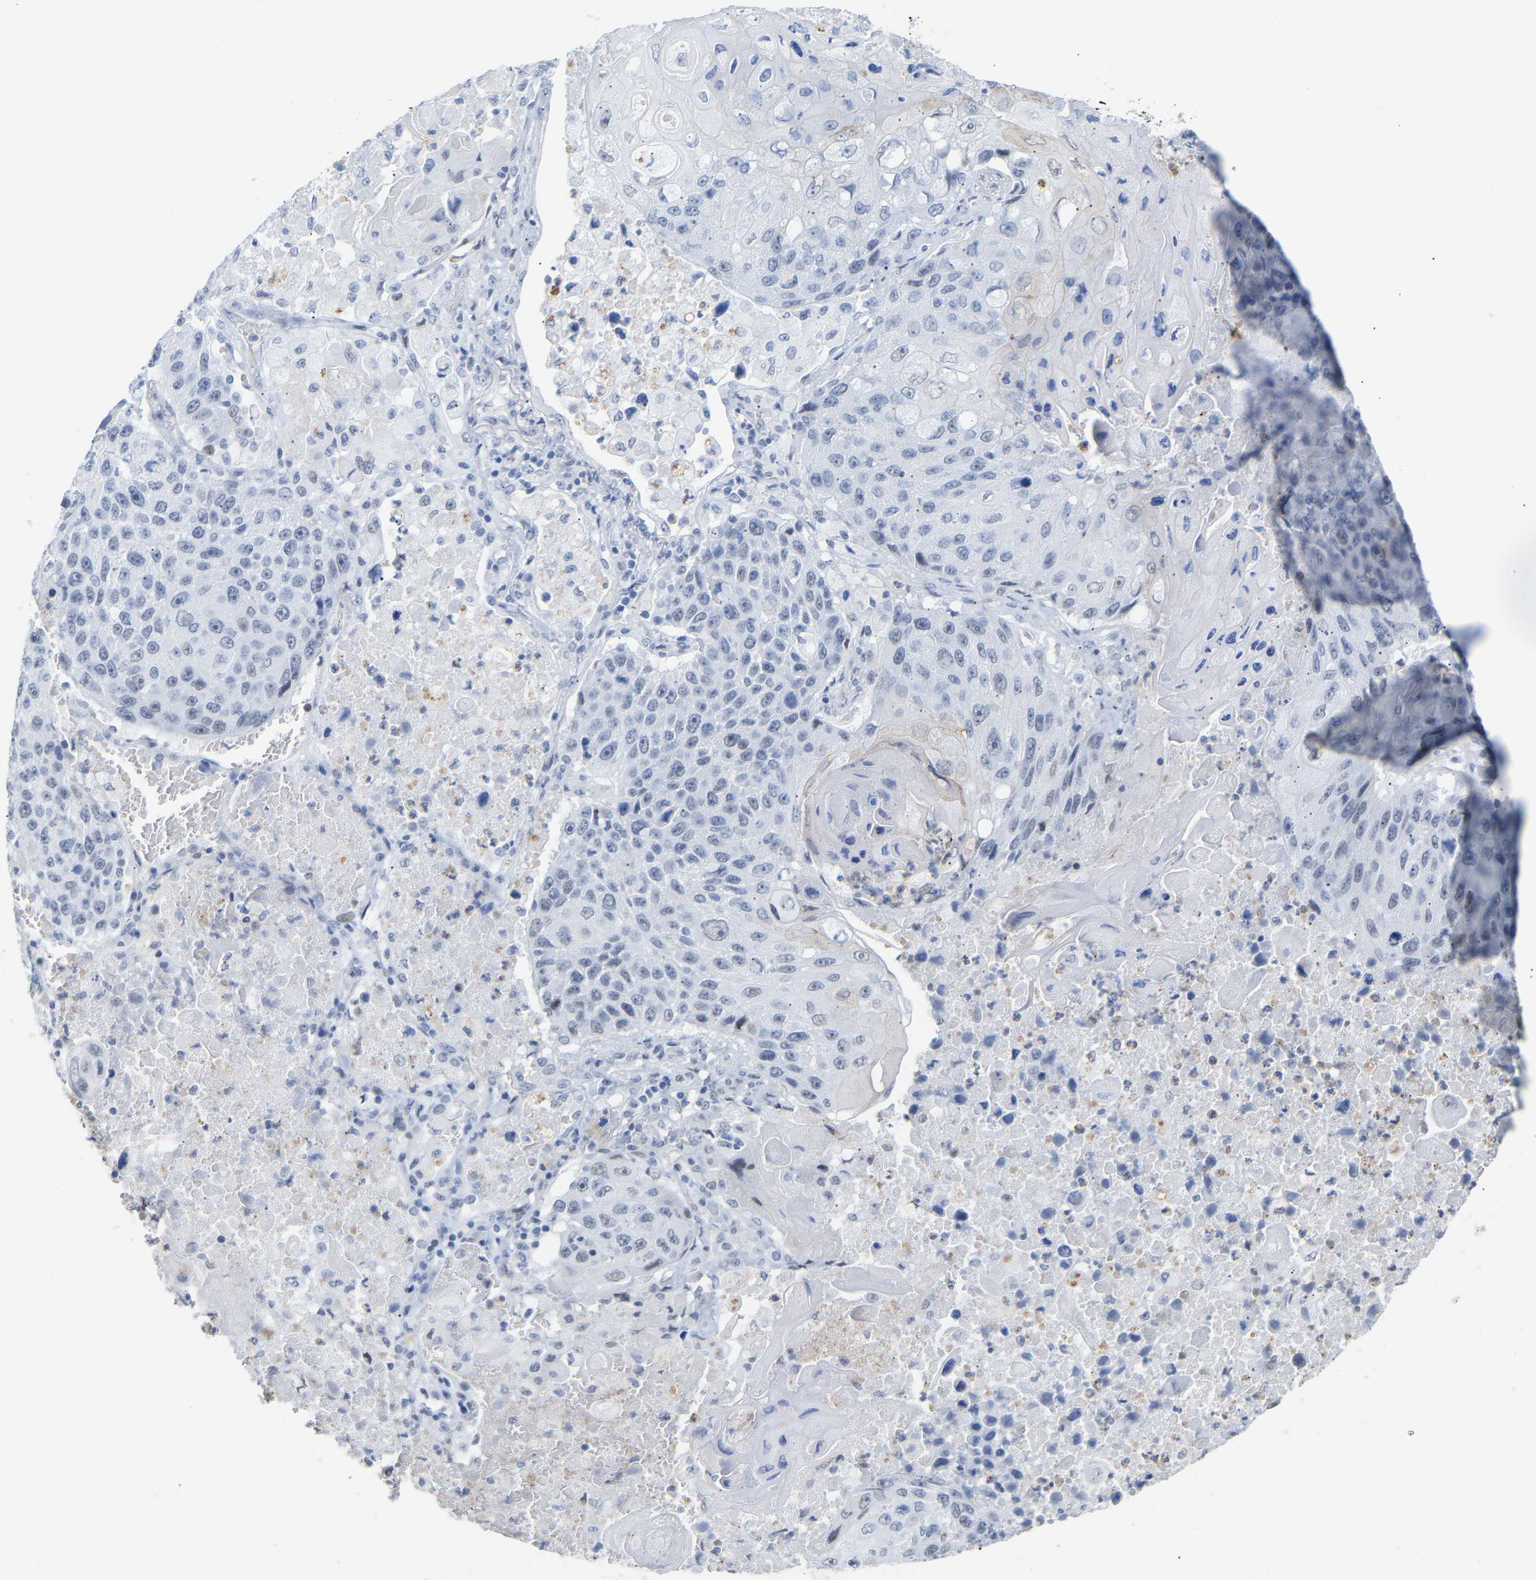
{"staining": {"intensity": "negative", "quantity": "none", "location": "none"}, "tissue": "lung cancer", "cell_type": "Tumor cells", "image_type": "cancer", "snomed": [{"axis": "morphology", "description": "Squamous cell carcinoma, NOS"}, {"axis": "topography", "description": "Lung"}], "caption": "There is no significant expression in tumor cells of lung cancer (squamous cell carcinoma).", "gene": "AMPH", "patient": {"sex": "male", "age": 61}}